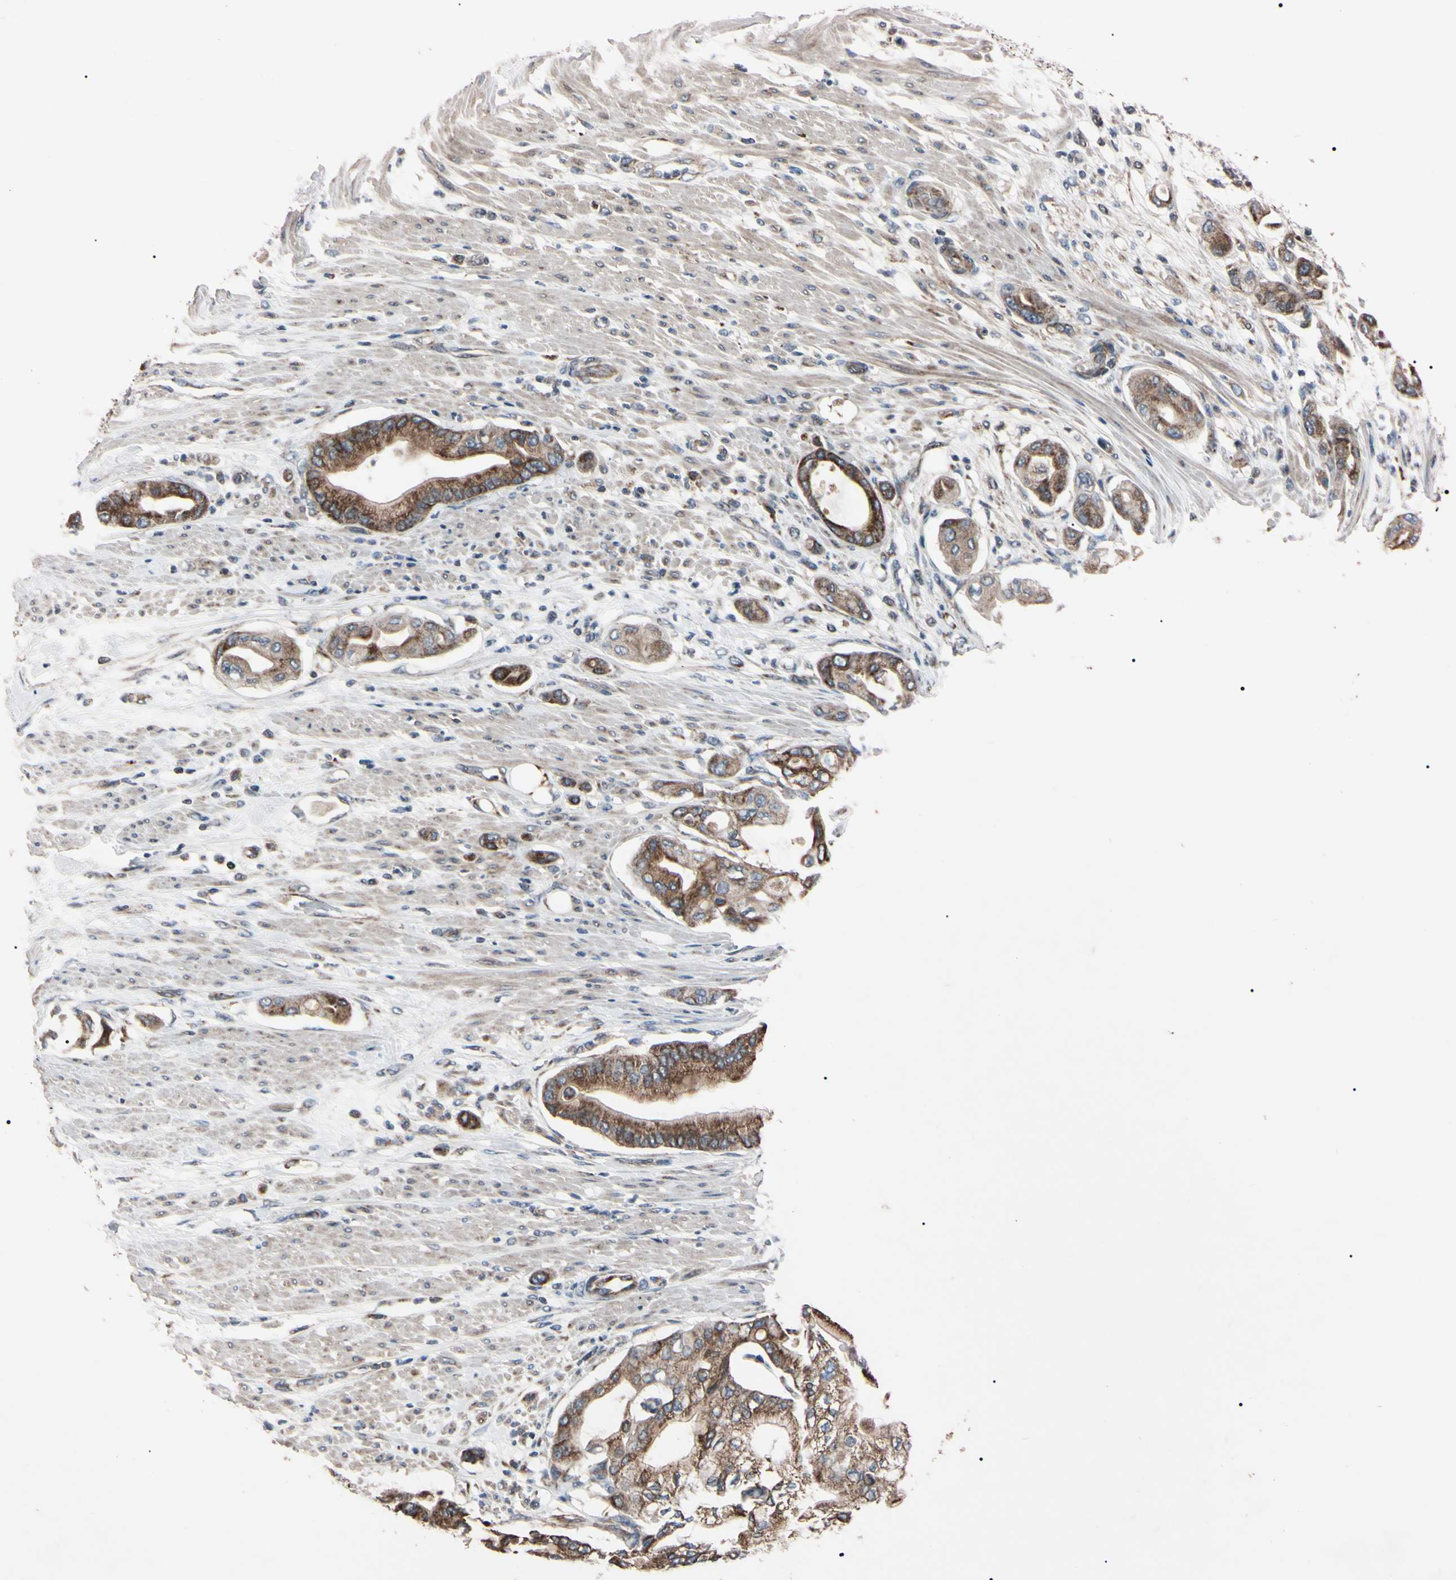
{"staining": {"intensity": "weak", "quantity": ">75%", "location": "cytoplasmic/membranous"}, "tissue": "pancreatic cancer", "cell_type": "Tumor cells", "image_type": "cancer", "snomed": [{"axis": "morphology", "description": "Adenocarcinoma, NOS"}, {"axis": "morphology", "description": "Adenocarcinoma, metastatic, NOS"}, {"axis": "topography", "description": "Lymph node"}, {"axis": "topography", "description": "Pancreas"}, {"axis": "topography", "description": "Duodenum"}], "caption": "A photomicrograph of pancreatic cancer (metastatic adenocarcinoma) stained for a protein displays weak cytoplasmic/membranous brown staining in tumor cells.", "gene": "TNFRSF1A", "patient": {"sex": "female", "age": 64}}